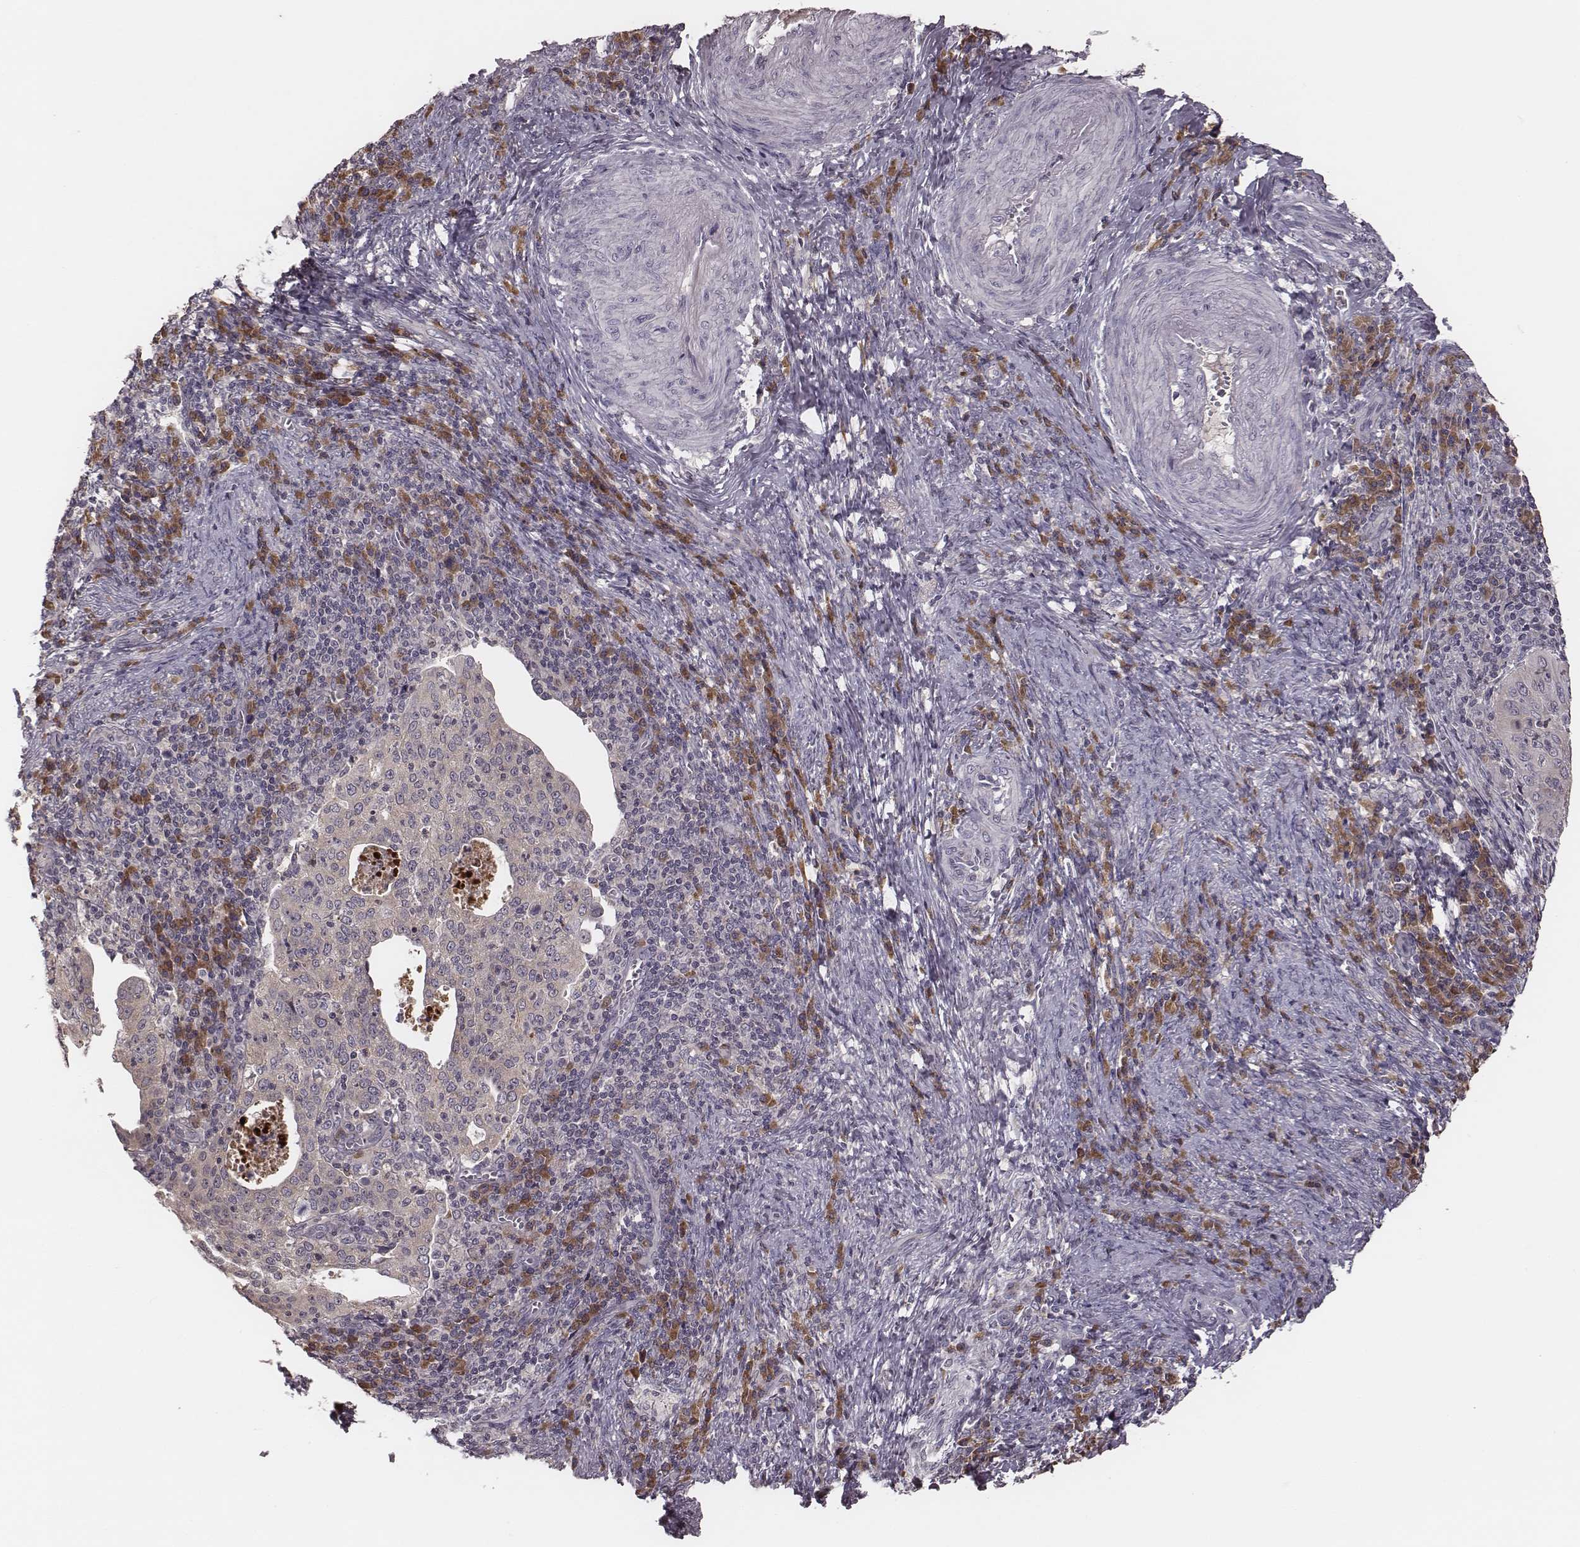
{"staining": {"intensity": "weak", "quantity": "<25%", "location": "cytoplasmic/membranous"}, "tissue": "cervical cancer", "cell_type": "Tumor cells", "image_type": "cancer", "snomed": [{"axis": "morphology", "description": "Squamous cell carcinoma, NOS"}, {"axis": "topography", "description": "Cervix"}], "caption": "Immunohistochemistry (IHC) micrograph of human squamous cell carcinoma (cervical) stained for a protein (brown), which exhibits no expression in tumor cells.", "gene": "P2RX5", "patient": {"sex": "female", "age": 39}}